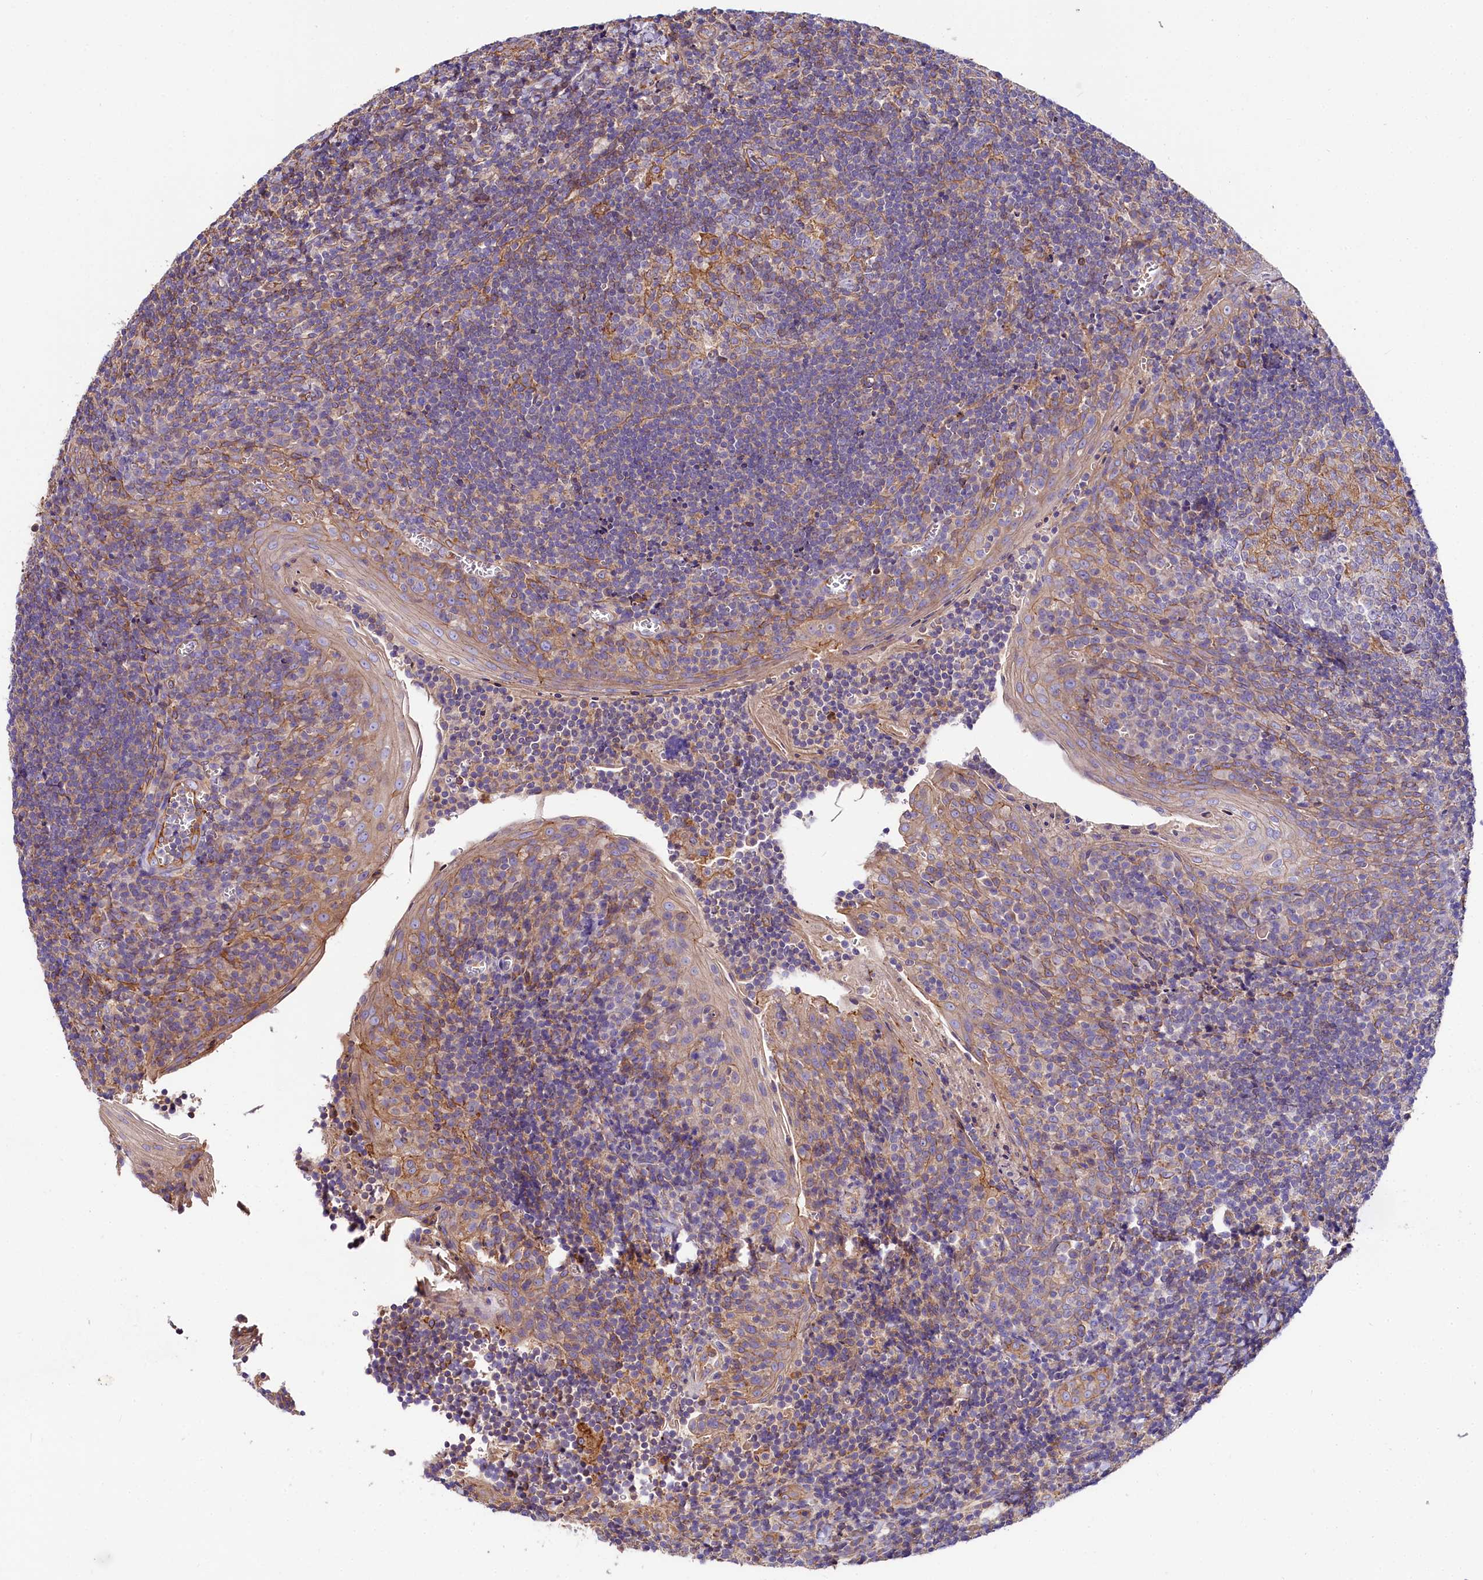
{"staining": {"intensity": "weak", "quantity": "<25%", "location": "cytoplasmic/membranous"}, "tissue": "tonsil", "cell_type": "Germinal center cells", "image_type": "normal", "snomed": [{"axis": "morphology", "description": "Normal tissue, NOS"}, {"axis": "topography", "description": "Tonsil"}], "caption": "High power microscopy image of an immunohistochemistry histopathology image of normal tonsil, revealing no significant staining in germinal center cells.", "gene": "FCHSD2", "patient": {"sex": "male", "age": 27}}